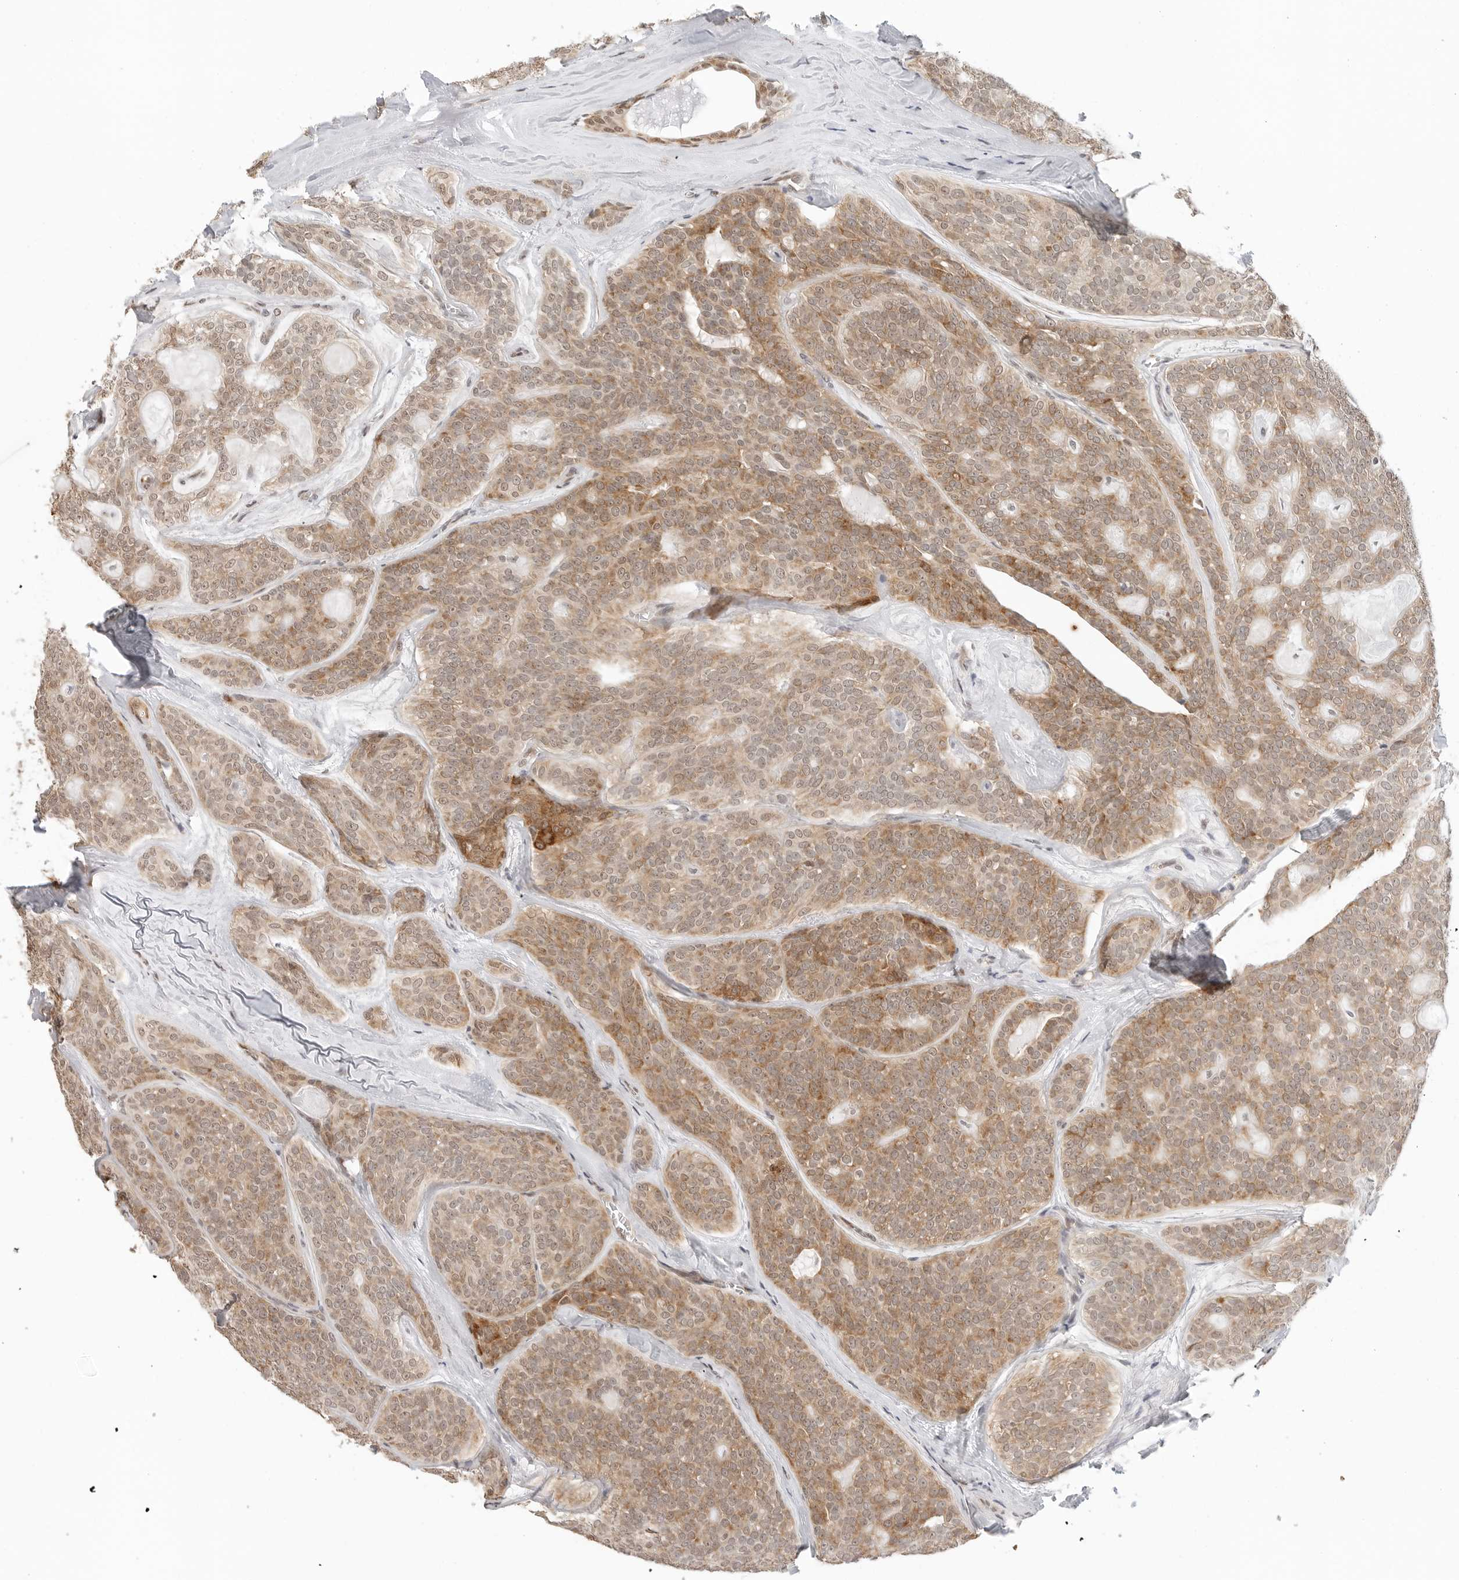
{"staining": {"intensity": "moderate", "quantity": ">75%", "location": "cytoplasmic/membranous"}, "tissue": "head and neck cancer", "cell_type": "Tumor cells", "image_type": "cancer", "snomed": [{"axis": "morphology", "description": "Adenocarcinoma, NOS"}, {"axis": "topography", "description": "Head-Neck"}], "caption": "IHC (DAB (3,3'-diaminobenzidine)) staining of adenocarcinoma (head and neck) displays moderate cytoplasmic/membranous protein positivity in about >75% of tumor cells. (DAB (3,3'-diaminobenzidine) IHC with brightfield microscopy, high magnification).", "gene": "METAP1", "patient": {"sex": "male", "age": 66}}